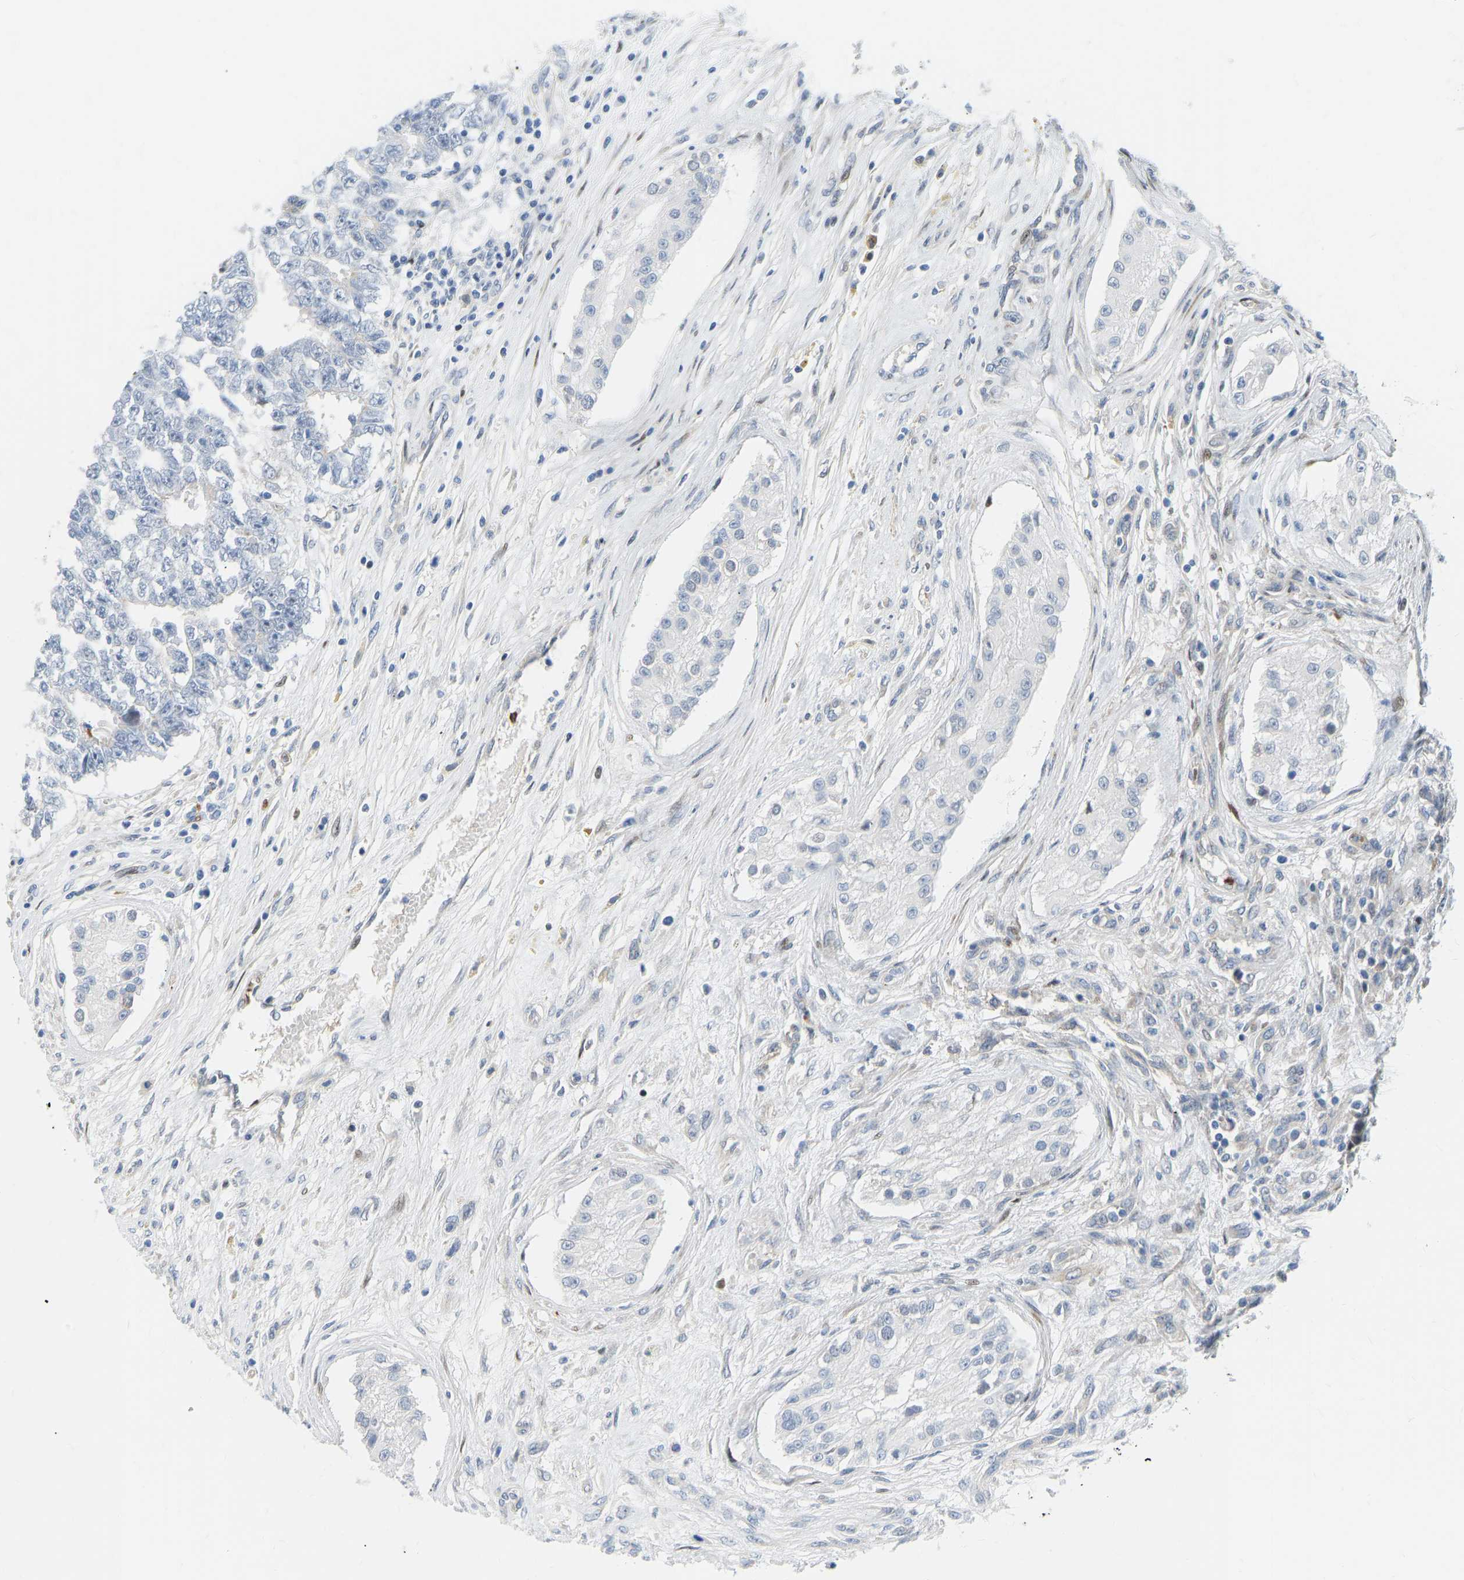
{"staining": {"intensity": "negative", "quantity": "none", "location": "none"}, "tissue": "testis cancer", "cell_type": "Tumor cells", "image_type": "cancer", "snomed": [{"axis": "morphology", "description": "Carcinoma, Embryonal, NOS"}, {"axis": "topography", "description": "Testis"}], "caption": "Protein analysis of testis cancer (embryonal carcinoma) reveals no significant positivity in tumor cells.", "gene": "HDAC5", "patient": {"sex": "male", "age": 25}}